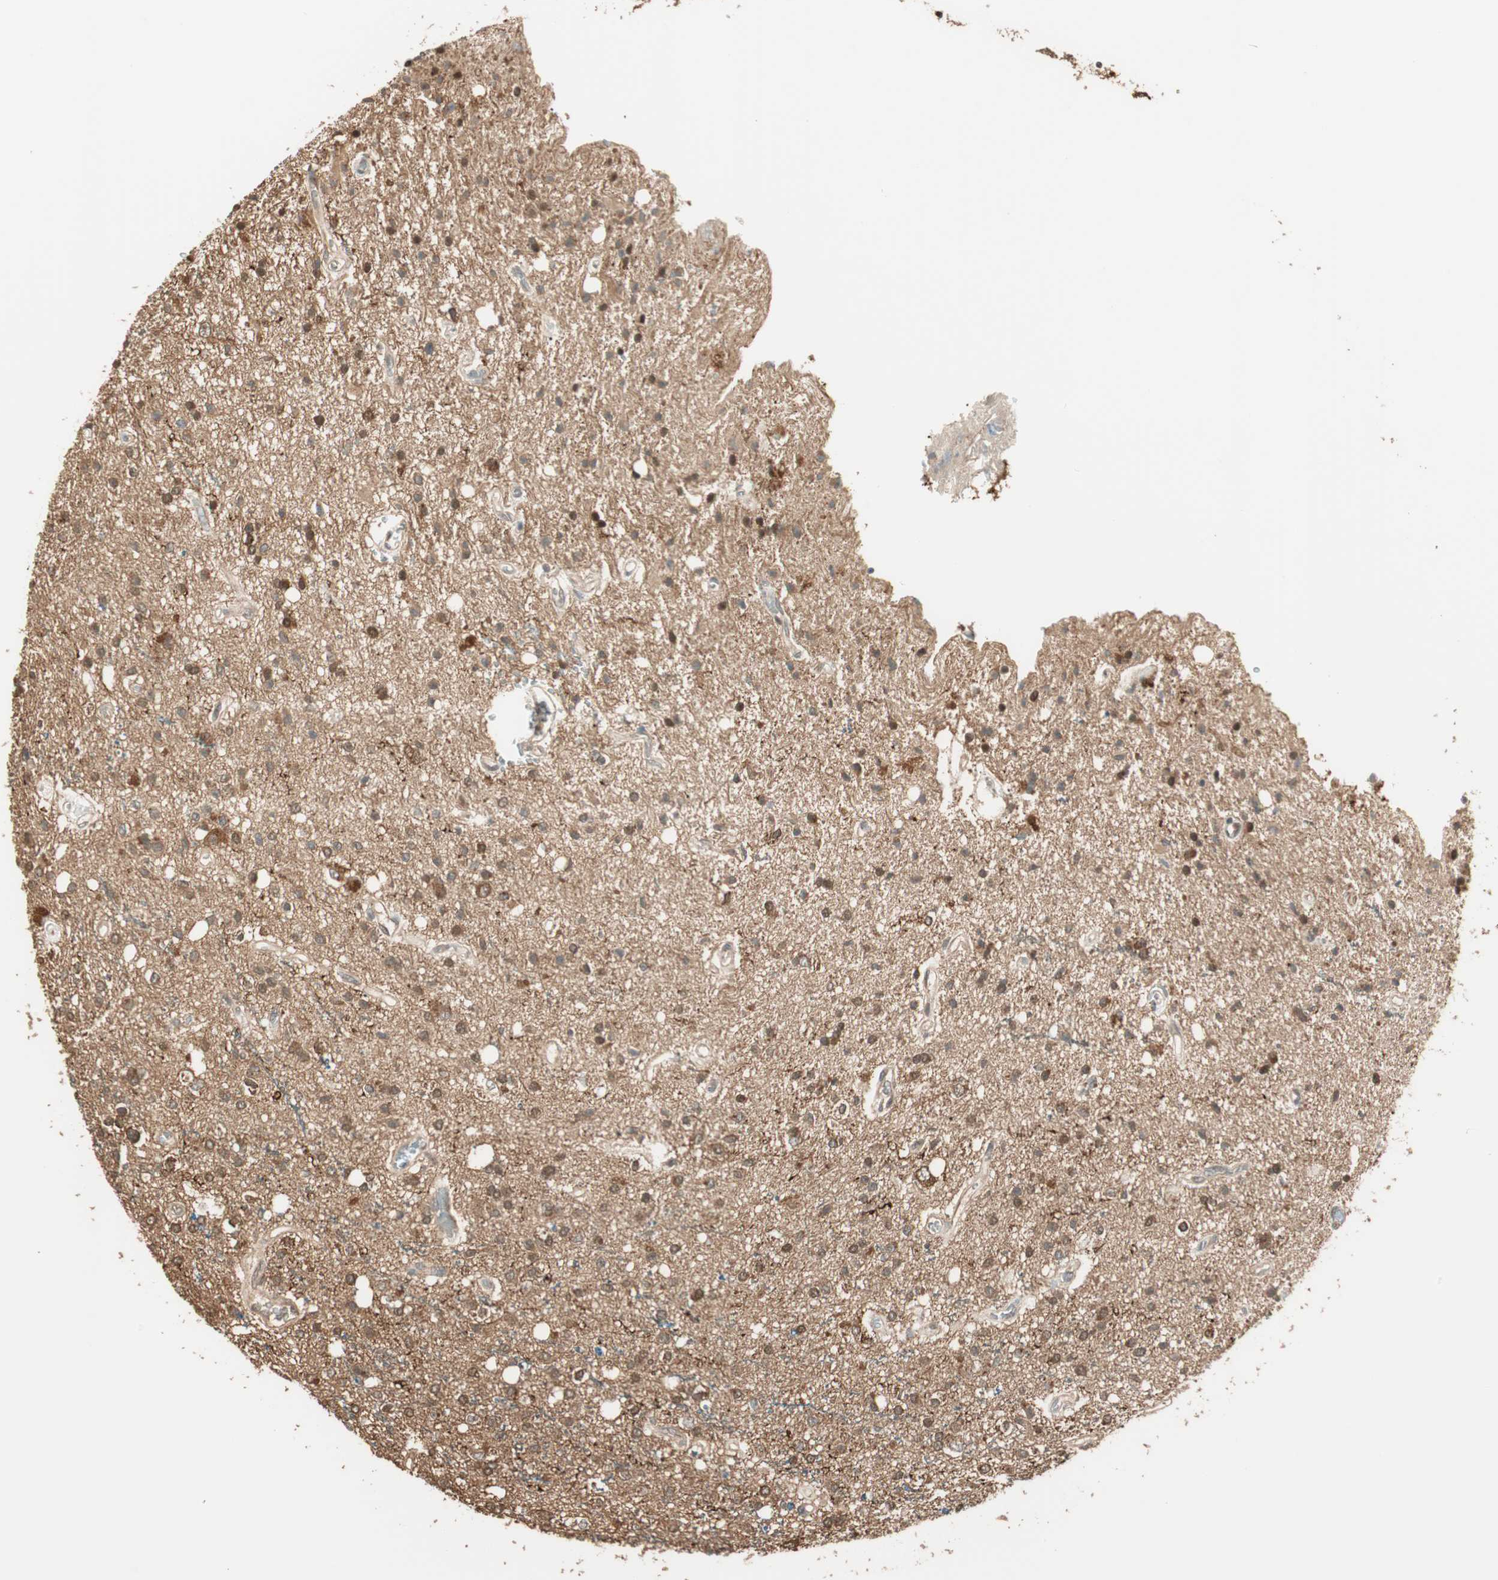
{"staining": {"intensity": "moderate", "quantity": ">75%", "location": "cytoplasmic/membranous"}, "tissue": "glioma", "cell_type": "Tumor cells", "image_type": "cancer", "snomed": [{"axis": "morphology", "description": "Glioma, malignant, High grade"}, {"axis": "topography", "description": "Brain"}], "caption": "Protein expression analysis of glioma reveals moderate cytoplasmic/membranous positivity in approximately >75% of tumor cells.", "gene": "ZNF443", "patient": {"sex": "male", "age": 47}}